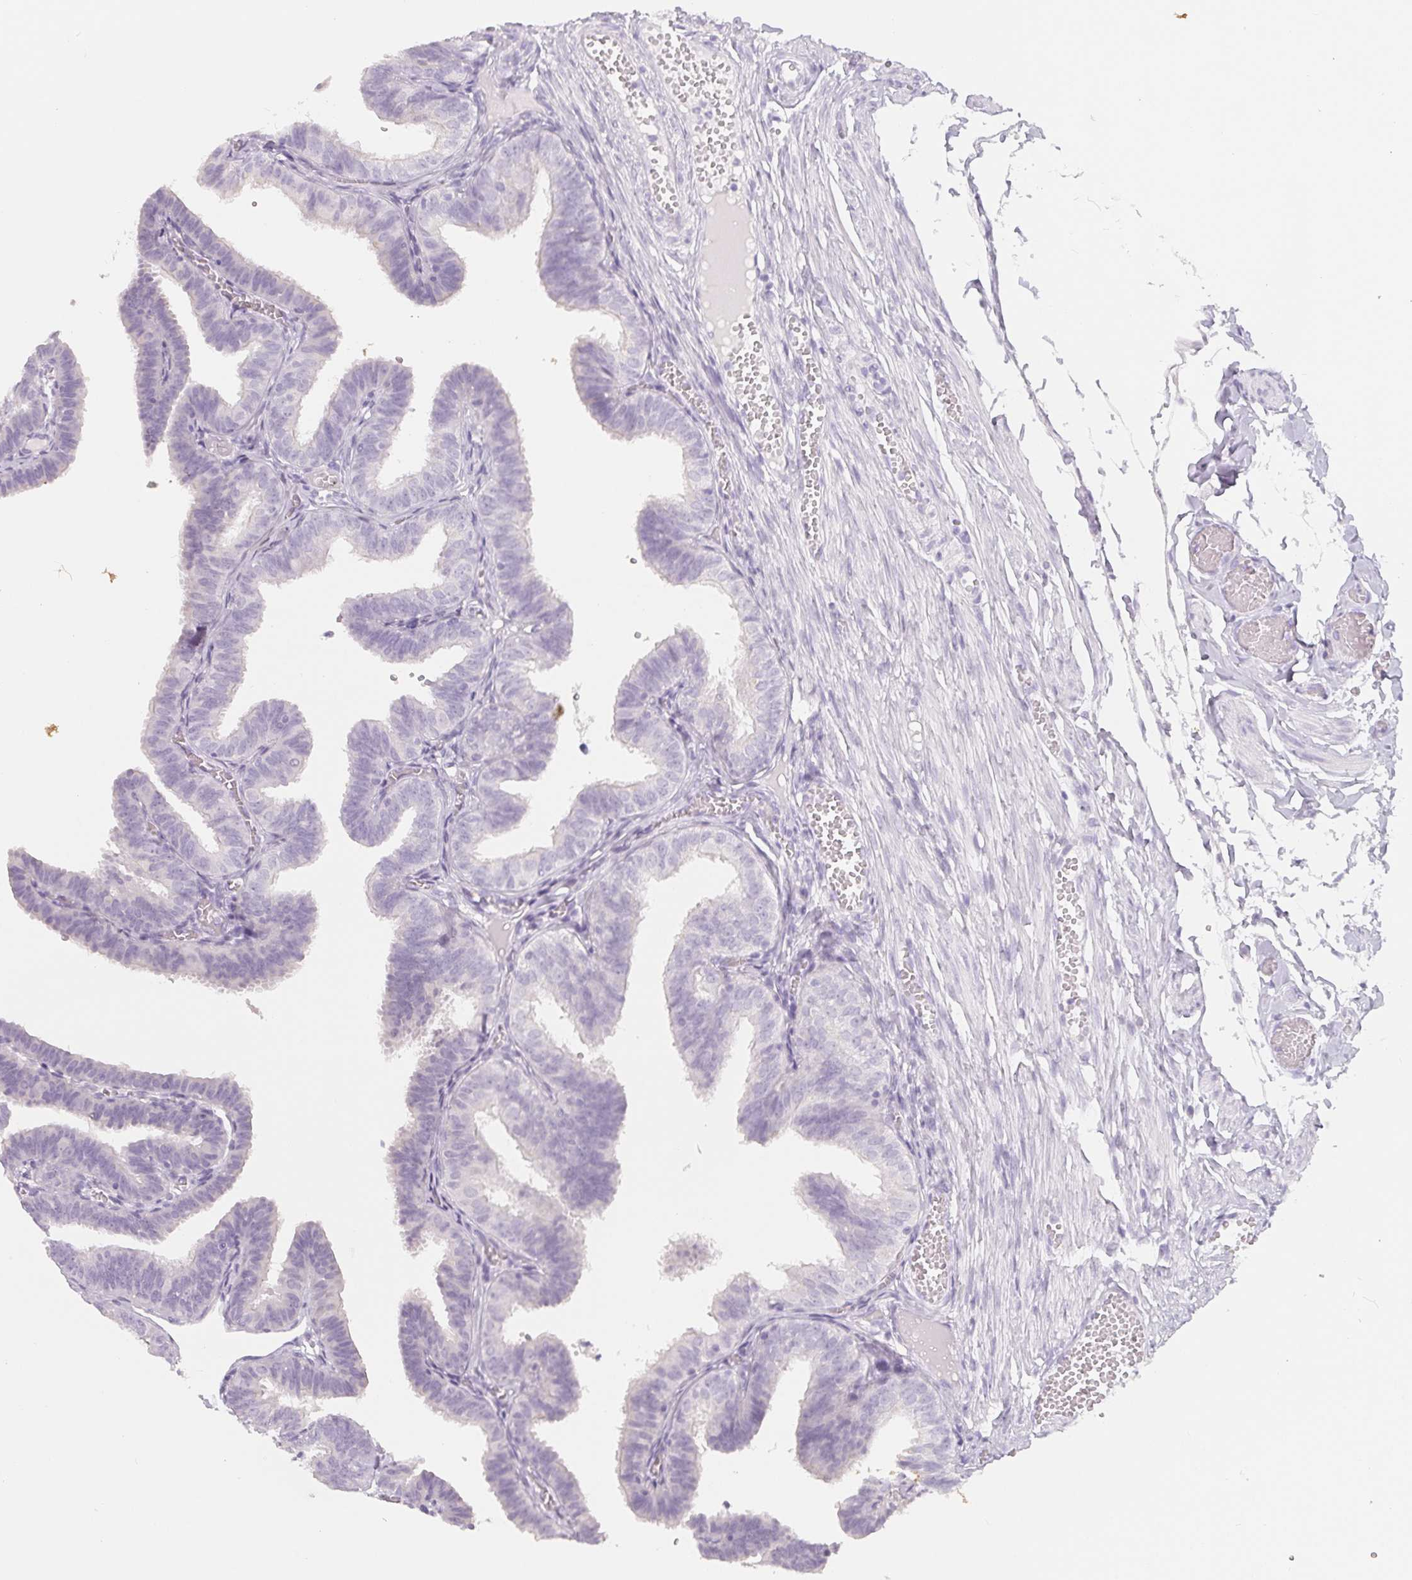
{"staining": {"intensity": "negative", "quantity": "none", "location": "none"}, "tissue": "fallopian tube", "cell_type": "Glandular cells", "image_type": "normal", "snomed": [{"axis": "morphology", "description": "Normal tissue, NOS"}, {"axis": "topography", "description": "Fallopian tube"}], "caption": "IHC image of benign fallopian tube: human fallopian tube stained with DAB (3,3'-diaminobenzidine) demonstrates no significant protein expression in glandular cells. (DAB immunohistochemistry visualized using brightfield microscopy, high magnification).", "gene": "SPACA5B", "patient": {"sex": "female", "age": 25}}